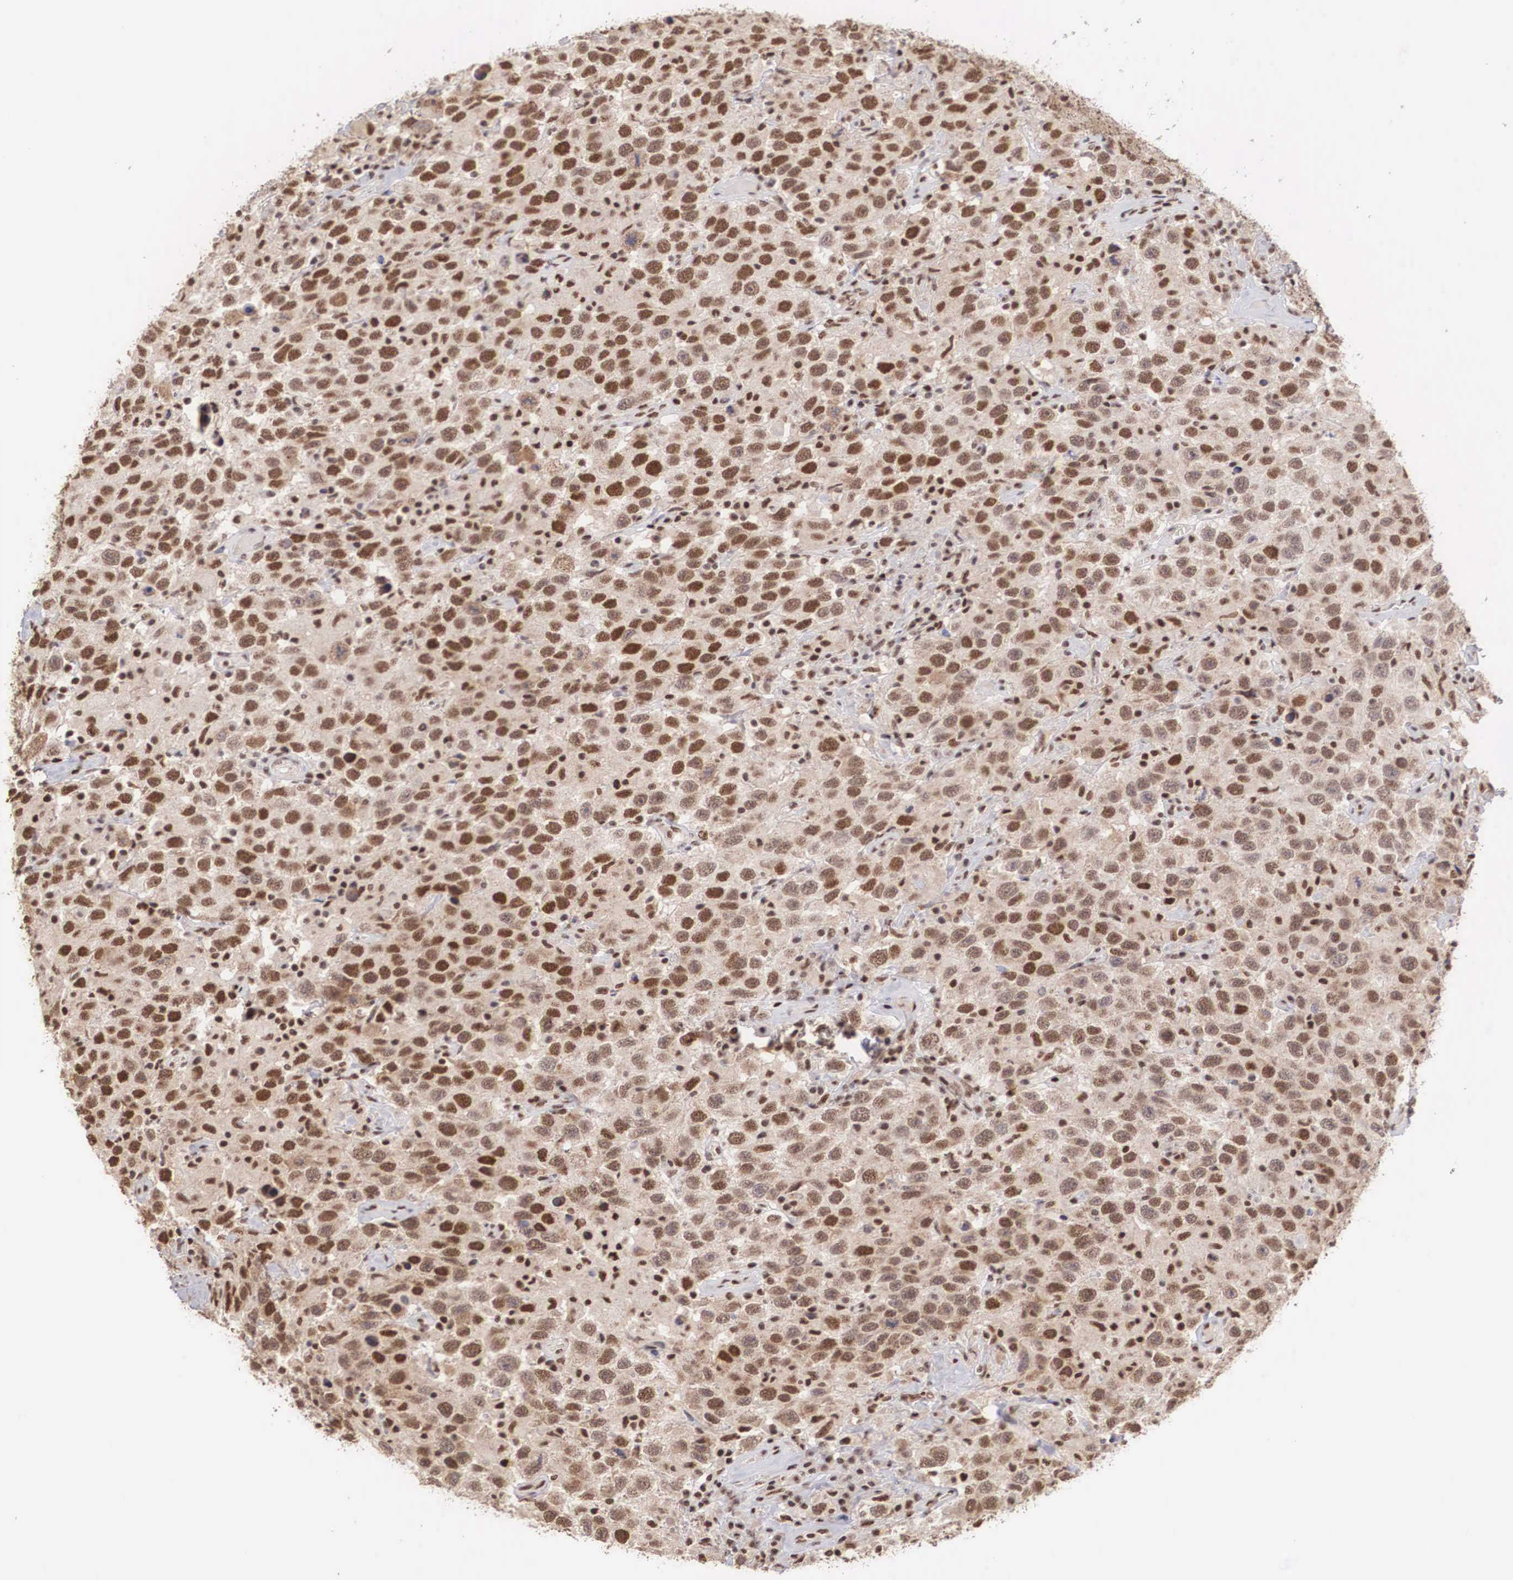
{"staining": {"intensity": "moderate", "quantity": "25%-75%", "location": "nuclear"}, "tissue": "testis cancer", "cell_type": "Tumor cells", "image_type": "cancer", "snomed": [{"axis": "morphology", "description": "Seminoma, NOS"}, {"axis": "topography", "description": "Testis"}], "caption": "Testis seminoma stained with a brown dye displays moderate nuclear positive positivity in approximately 25%-75% of tumor cells.", "gene": "HTATSF1", "patient": {"sex": "male", "age": 41}}